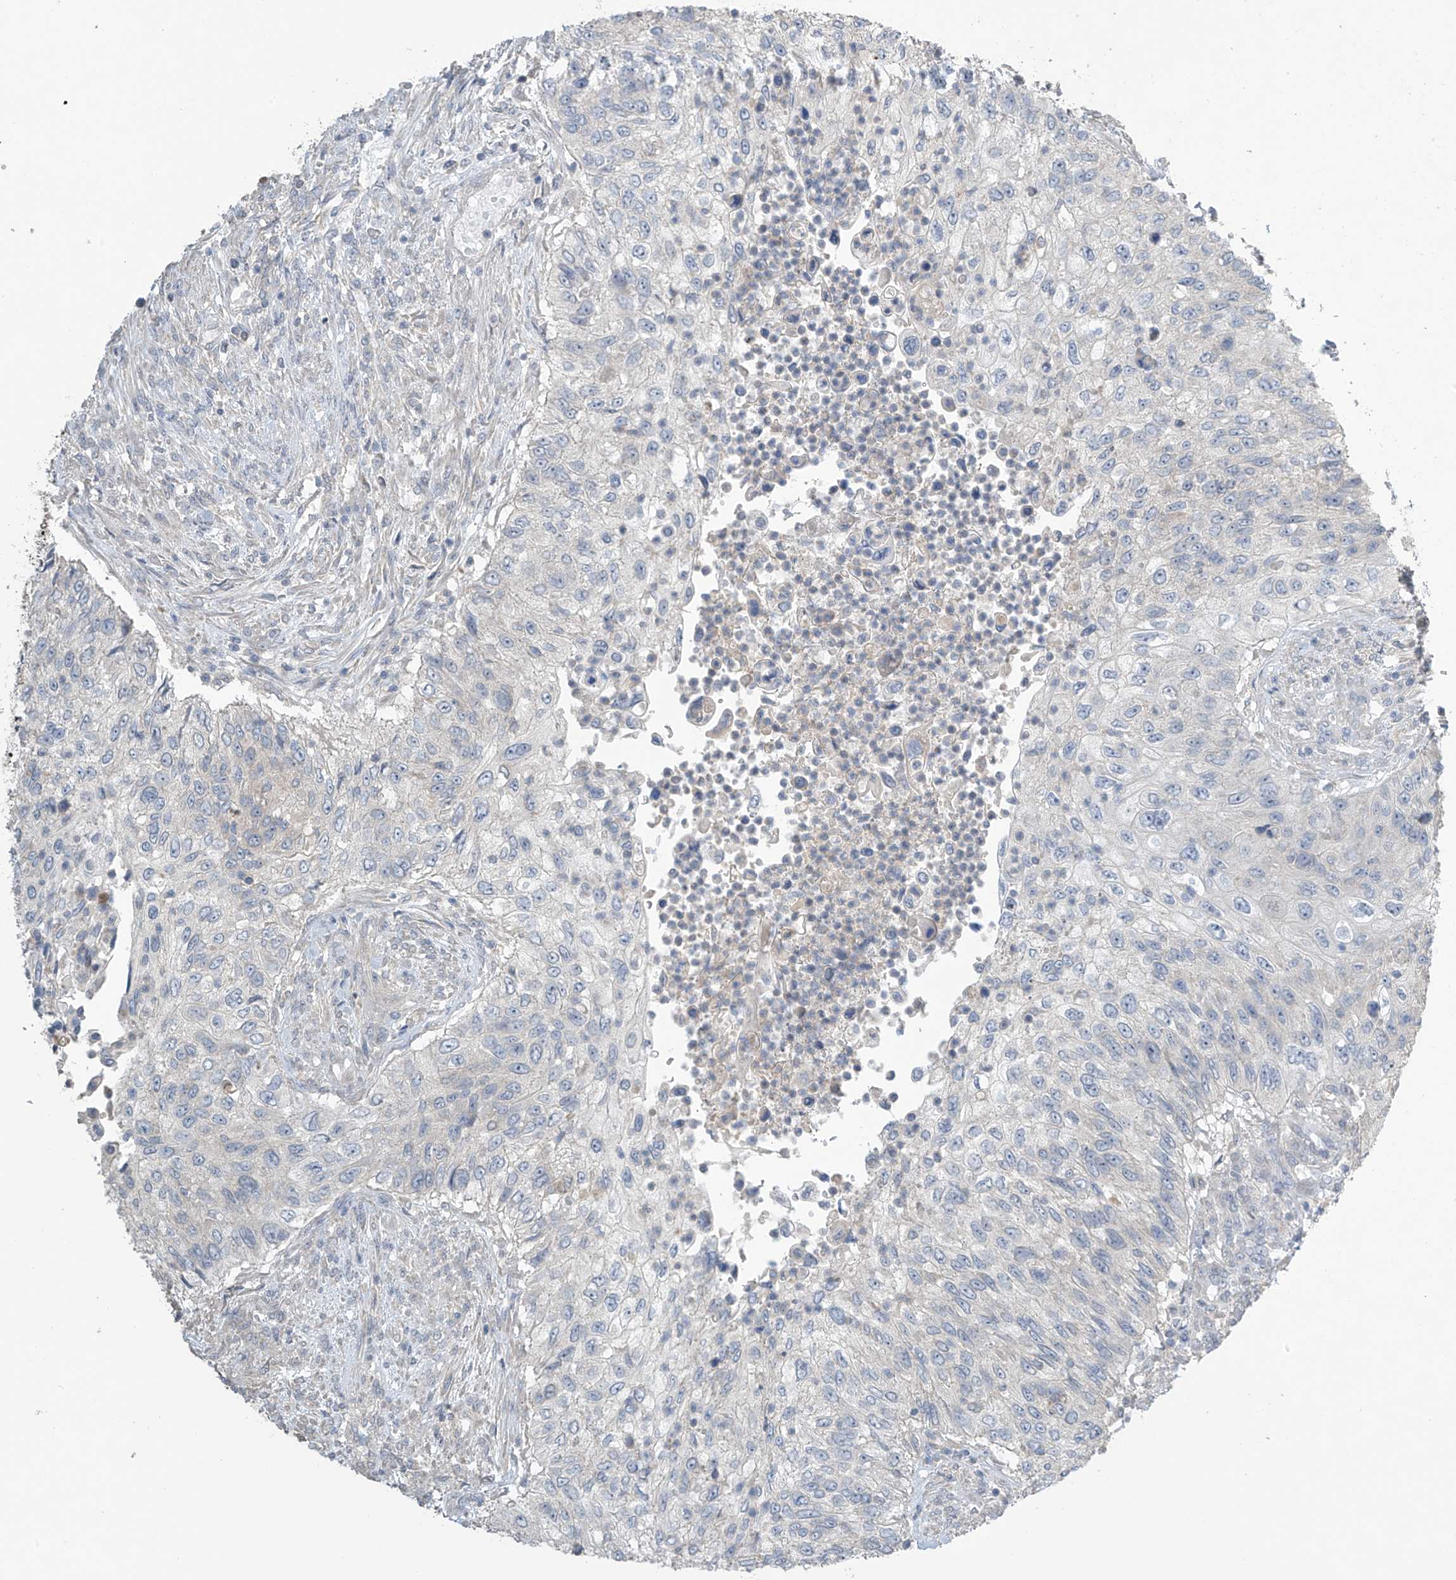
{"staining": {"intensity": "negative", "quantity": "none", "location": "none"}, "tissue": "urothelial cancer", "cell_type": "Tumor cells", "image_type": "cancer", "snomed": [{"axis": "morphology", "description": "Urothelial carcinoma, High grade"}, {"axis": "topography", "description": "Urinary bladder"}], "caption": "This is an IHC micrograph of urothelial cancer. There is no positivity in tumor cells.", "gene": "SLFN14", "patient": {"sex": "female", "age": 60}}